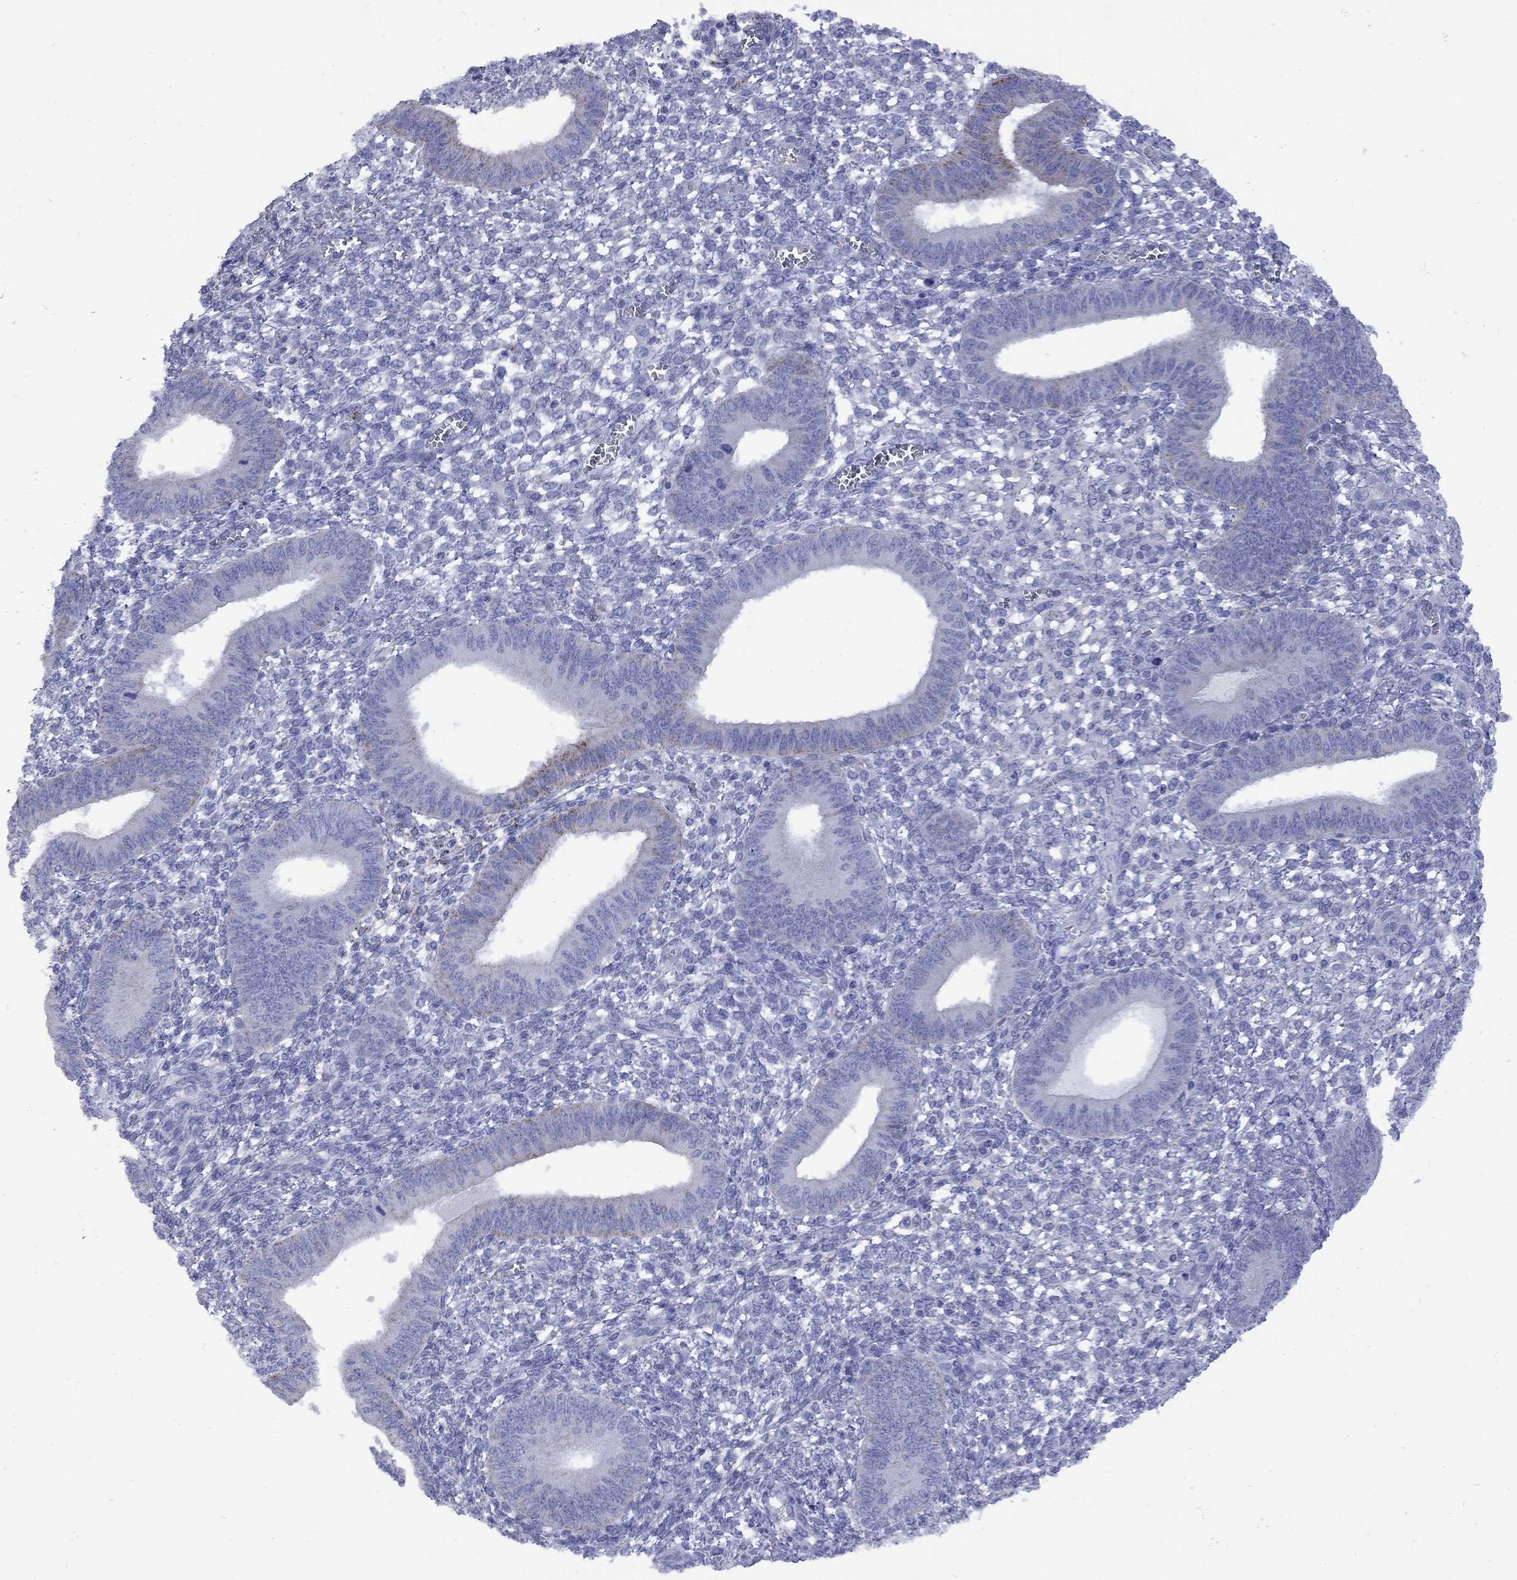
{"staining": {"intensity": "negative", "quantity": "none", "location": "none"}, "tissue": "endometrium", "cell_type": "Cells in endometrial stroma", "image_type": "normal", "snomed": [{"axis": "morphology", "description": "Normal tissue, NOS"}, {"axis": "topography", "description": "Endometrium"}], "caption": "There is no significant expression in cells in endometrial stroma of endometrium. The staining is performed using DAB brown chromogen with nuclei counter-stained in using hematoxylin.", "gene": "SESTD1", "patient": {"sex": "female", "age": 42}}